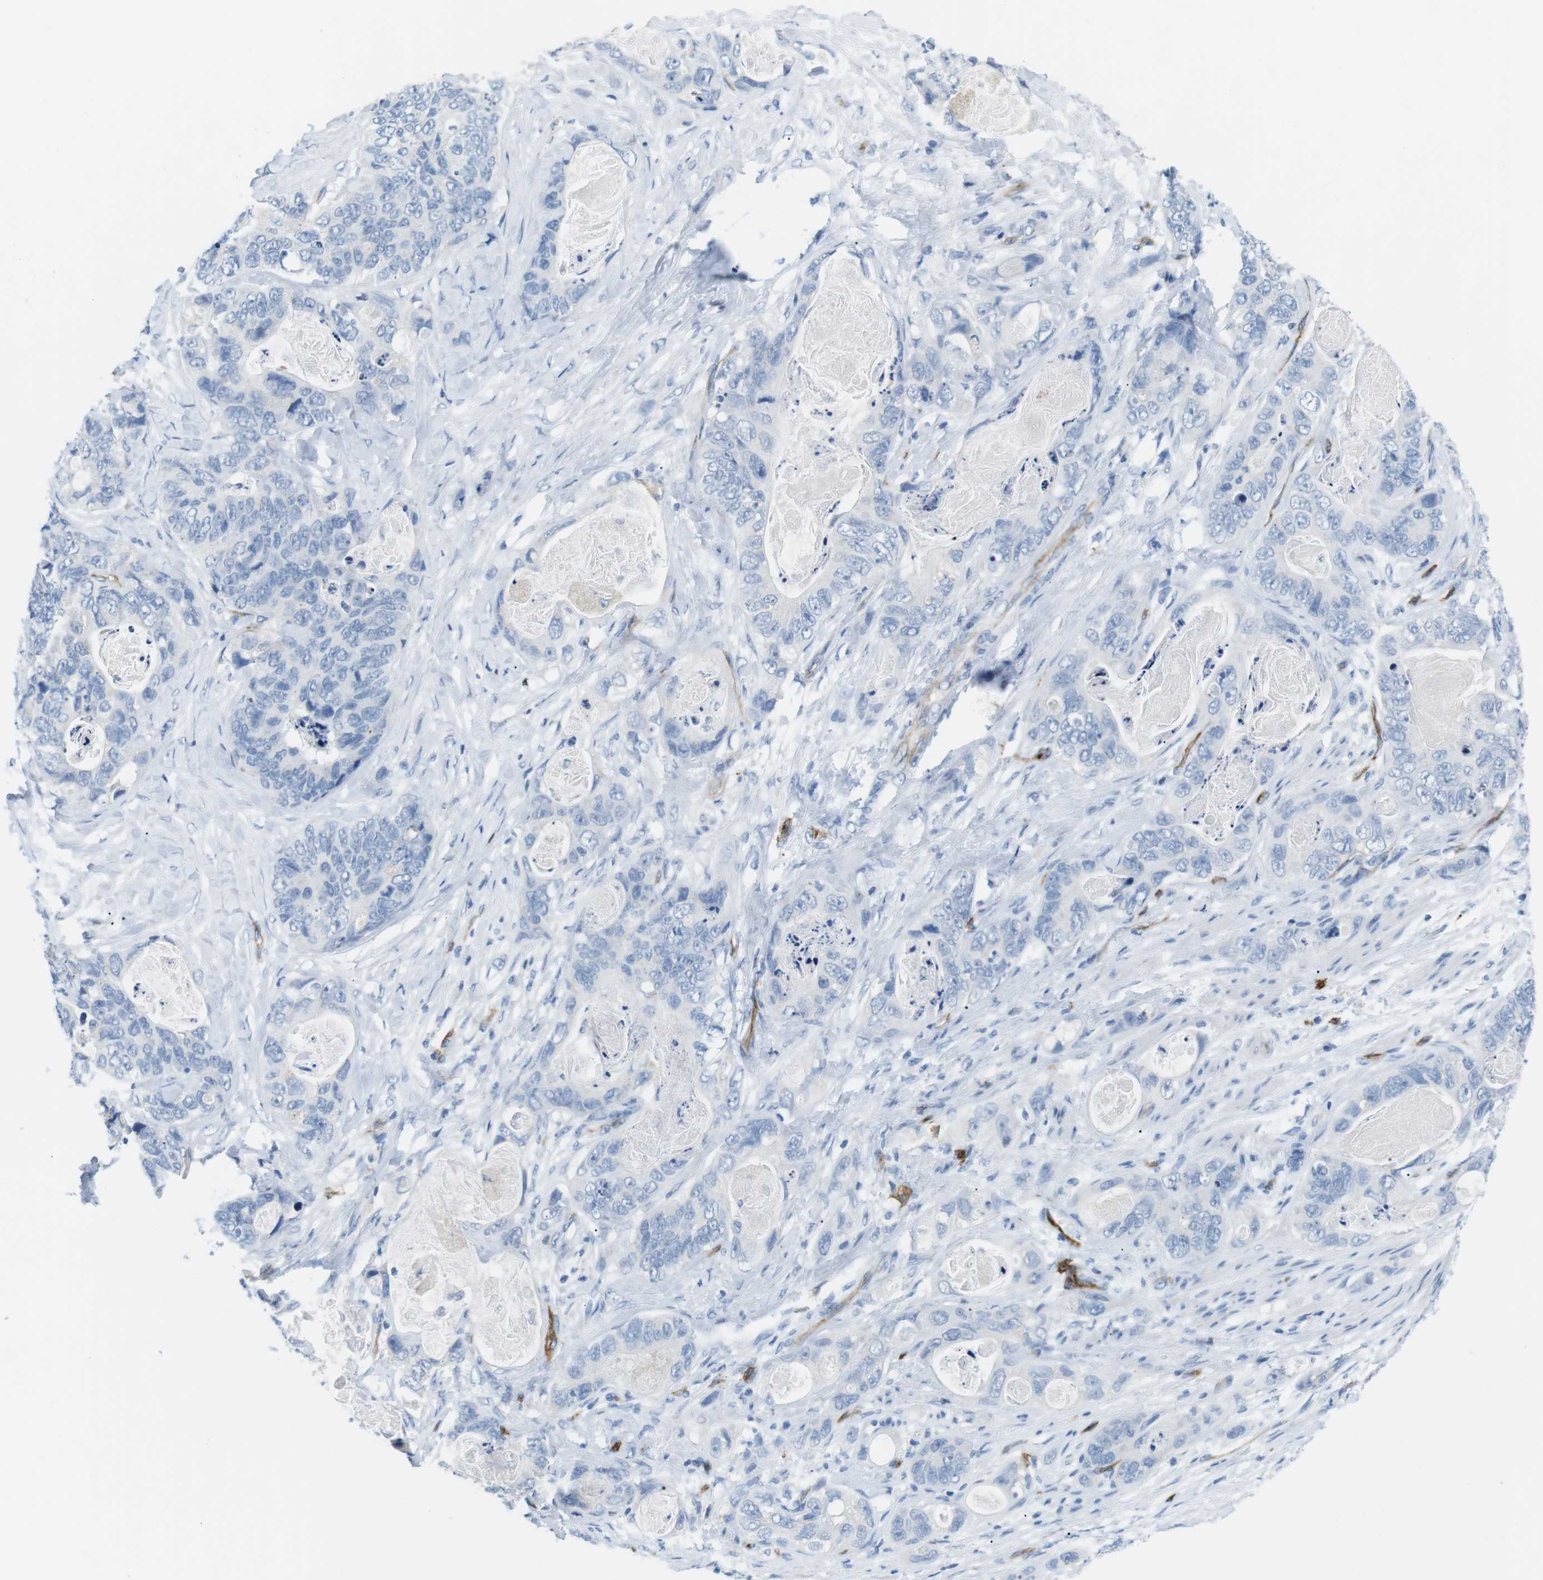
{"staining": {"intensity": "negative", "quantity": "none", "location": "none"}, "tissue": "stomach cancer", "cell_type": "Tumor cells", "image_type": "cancer", "snomed": [{"axis": "morphology", "description": "Adenocarcinoma, NOS"}, {"axis": "topography", "description": "Stomach"}], "caption": "The immunohistochemistry photomicrograph has no significant positivity in tumor cells of stomach adenocarcinoma tissue. (Brightfield microscopy of DAB IHC at high magnification).", "gene": "TNFRSF4", "patient": {"sex": "female", "age": 89}}